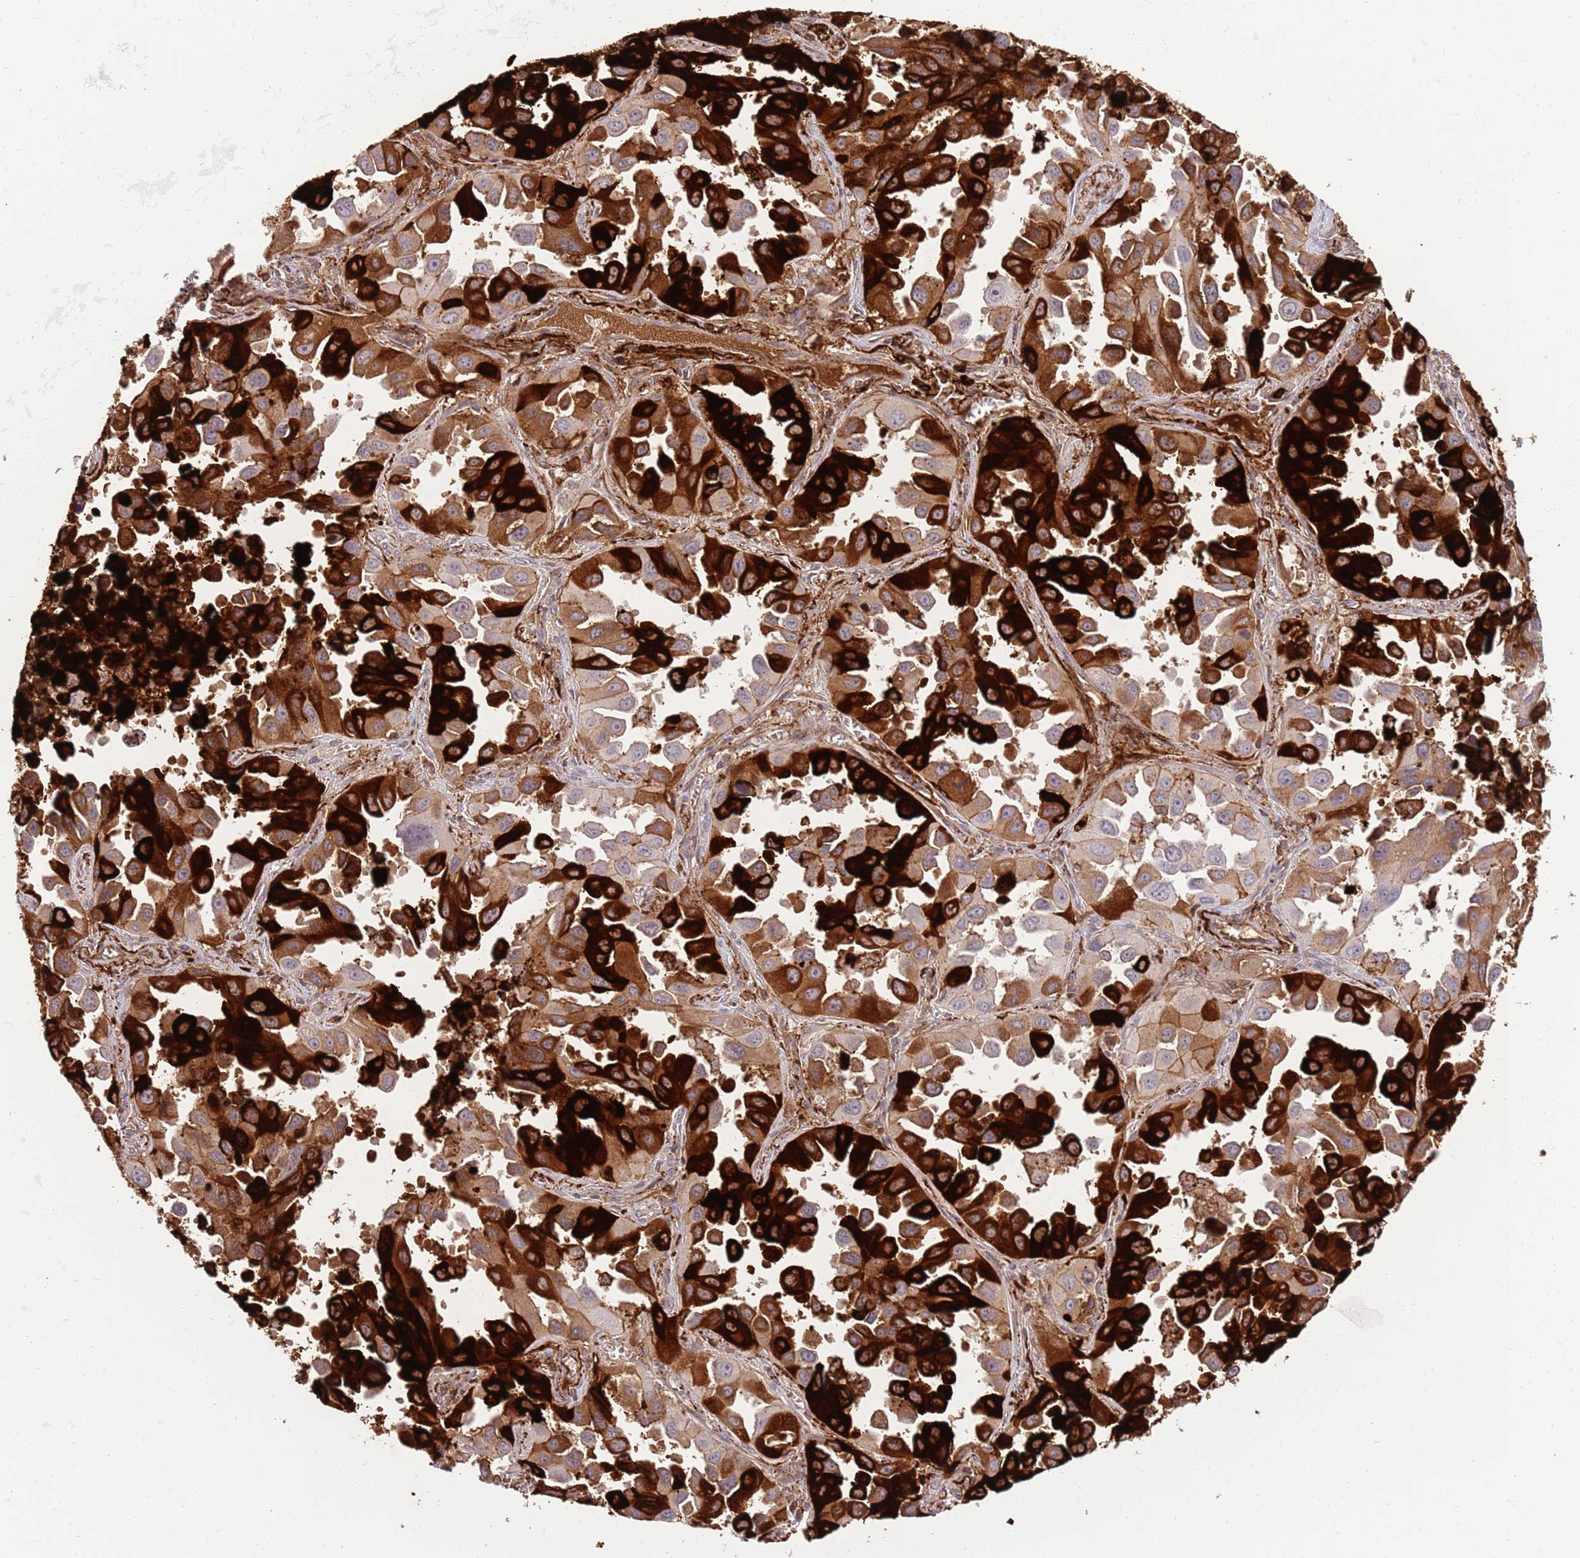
{"staining": {"intensity": "strong", "quantity": ">75%", "location": "cytoplasmic/membranous"}, "tissue": "lung cancer", "cell_type": "Tumor cells", "image_type": "cancer", "snomed": [{"axis": "morphology", "description": "Adenocarcinoma, NOS"}, {"axis": "topography", "description": "Lung"}], "caption": "The micrograph shows a brown stain indicating the presence of a protein in the cytoplasmic/membranous of tumor cells in lung cancer. The staining was performed using DAB to visualize the protein expression in brown, while the nuclei were stained in blue with hematoxylin (Magnification: 20x).", "gene": "SFTPA1", "patient": {"sex": "male", "age": 66}}